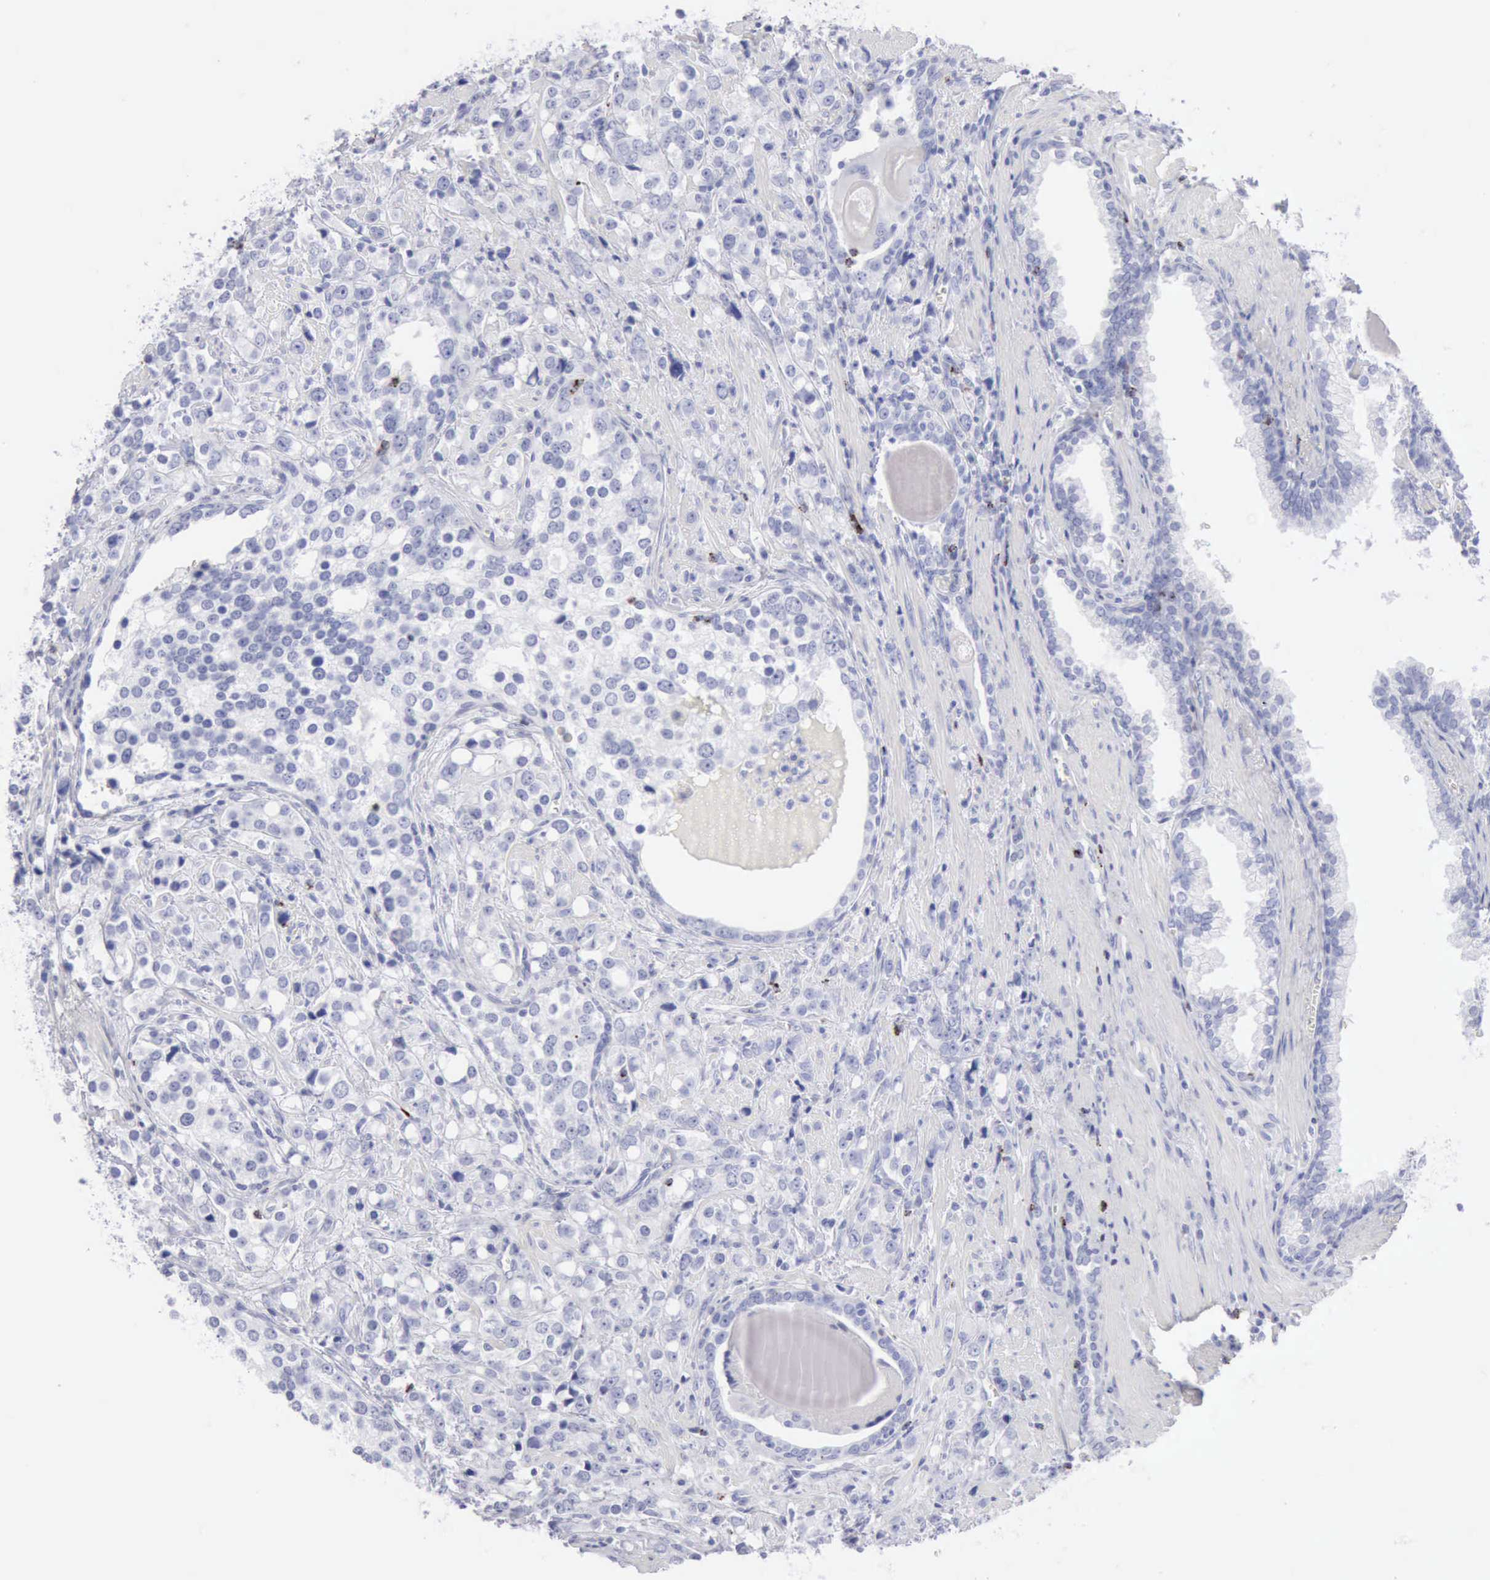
{"staining": {"intensity": "negative", "quantity": "none", "location": "none"}, "tissue": "prostate cancer", "cell_type": "Tumor cells", "image_type": "cancer", "snomed": [{"axis": "morphology", "description": "Adenocarcinoma, High grade"}, {"axis": "topography", "description": "Prostate"}], "caption": "An immunohistochemistry histopathology image of high-grade adenocarcinoma (prostate) is shown. There is no staining in tumor cells of high-grade adenocarcinoma (prostate).", "gene": "GZMB", "patient": {"sex": "male", "age": 71}}